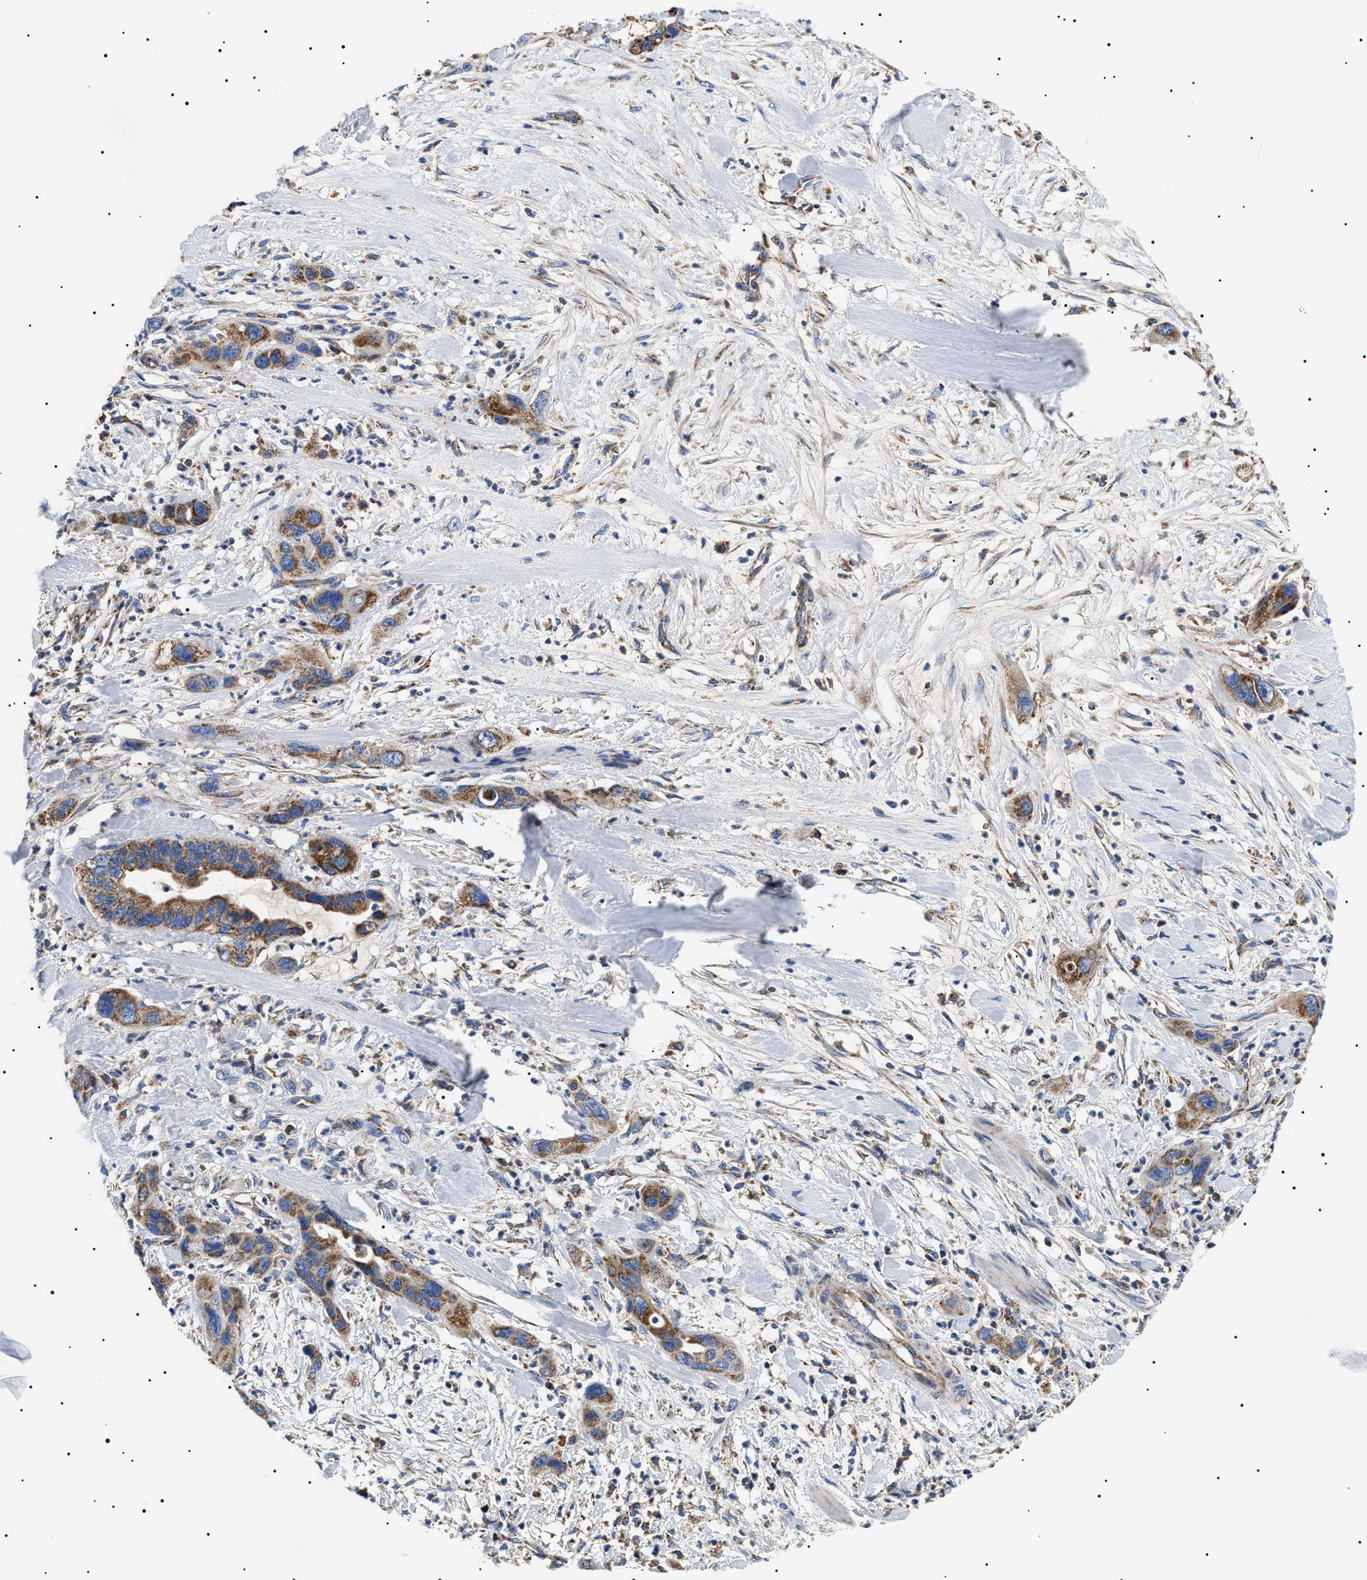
{"staining": {"intensity": "moderate", "quantity": ">75%", "location": "cytoplasmic/membranous"}, "tissue": "pancreatic cancer", "cell_type": "Tumor cells", "image_type": "cancer", "snomed": [{"axis": "morphology", "description": "Adenocarcinoma, NOS"}, {"axis": "topography", "description": "Pancreas"}], "caption": "Human pancreatic adenocarcinoma stained for a protein (brown) demonstrates moderate cytoplasmic/membranous positive staining in approximately >75% of tumor cells.", "gene": "OXSM", "patient": {"sex": "female", "age": 71}}